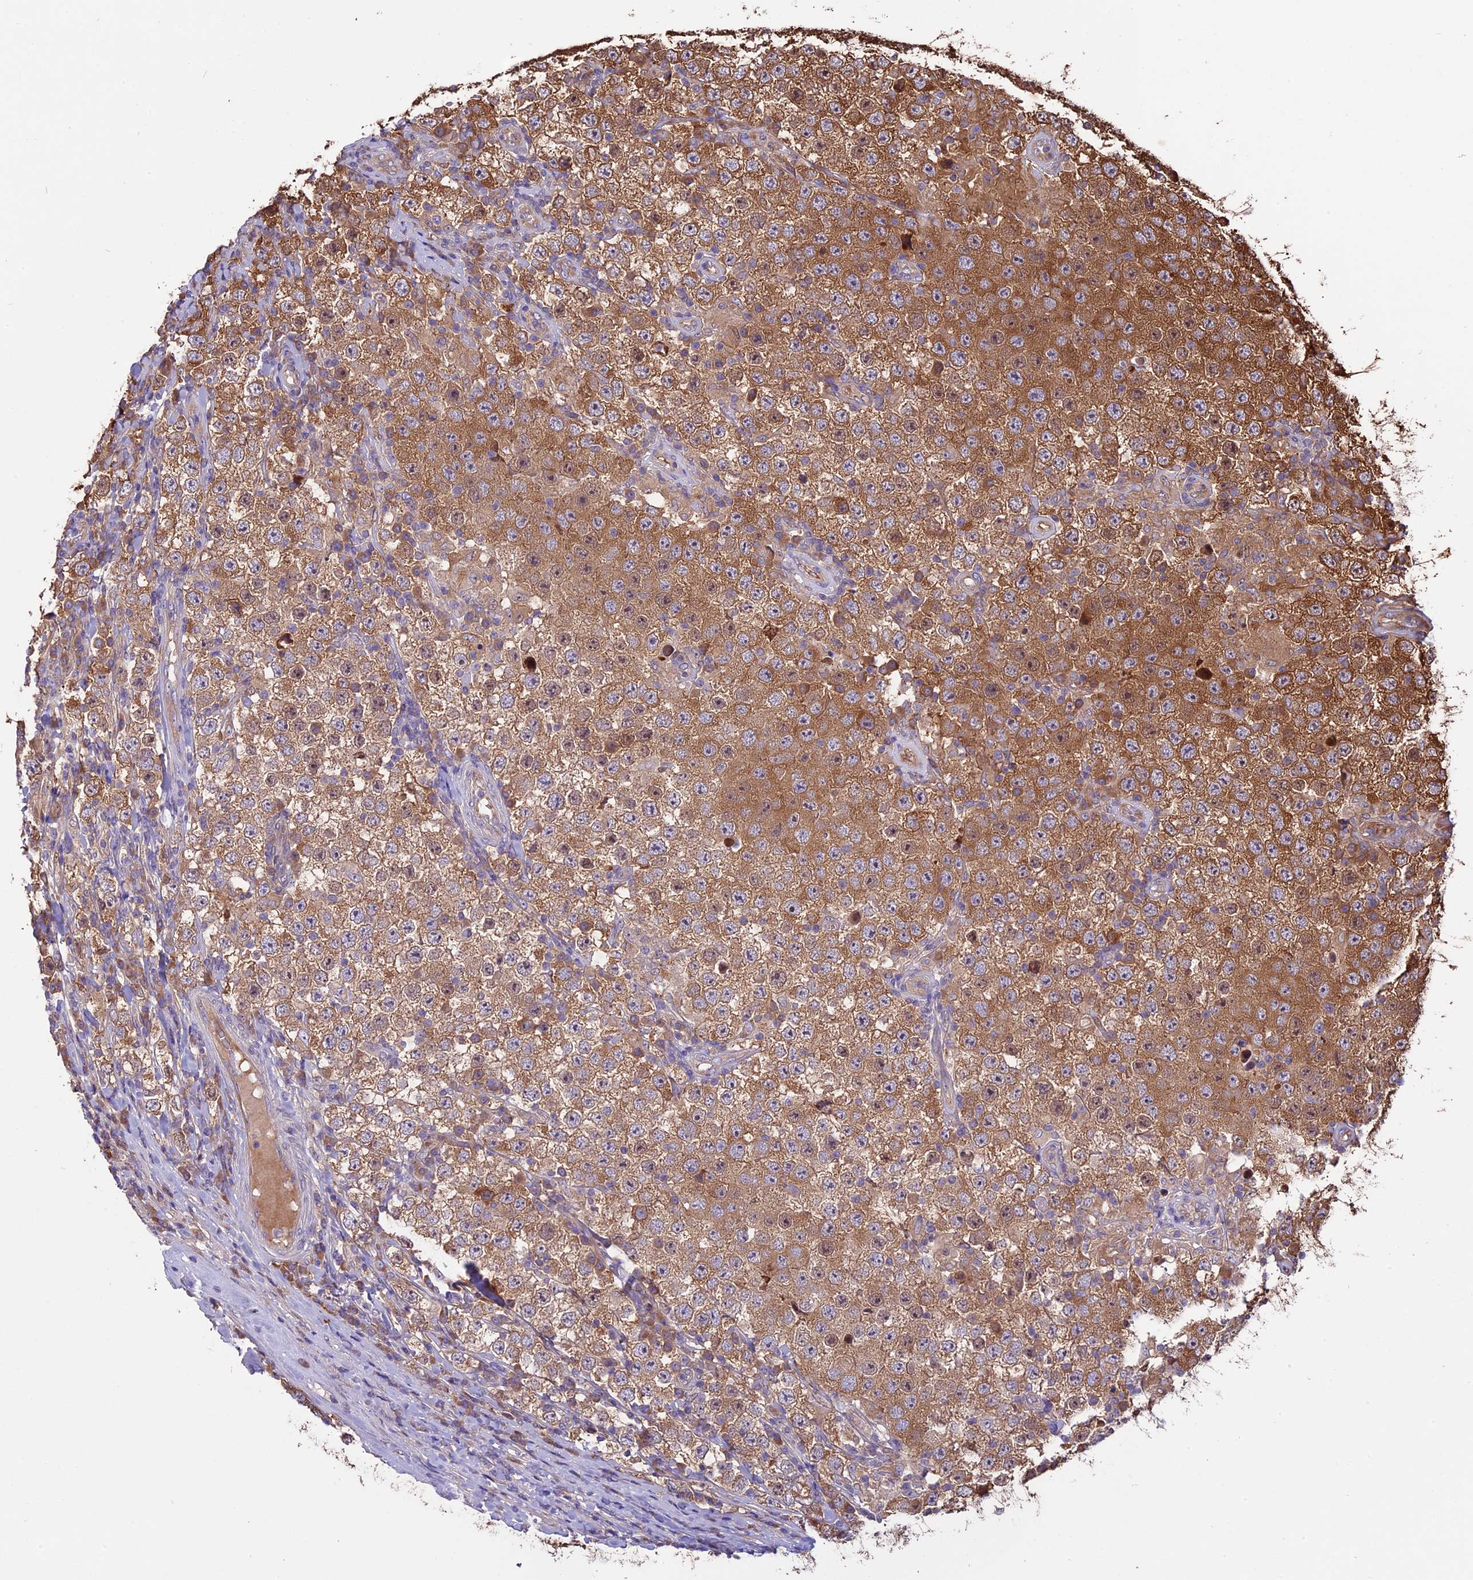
{"staining": {"intensity": "moderate", "quantity": ">75%", "location": "cytoplasmic/membranous"}, "tissue": "testis cancer", "cell_type": "Tumor cells", "image_type": "cancer", "snomed": [{"axis": "morphology", "description": "Normal tissue, NOS"}, {"axis": "morphology", "description": "Urothelial carcinoma, High grade"}, {"axis": "morphology", "description": "Seminoma, NOS"}, {"axis": "morphology", "description": "Carcinoma, Embryonal, NOS"}, {"axis": "topography", "description": "Urinary bladder"}, {"axis": "topography", "description": "Testis"}], "caption": "Embryonal carcinoma (testis) tissue demonstrates moderate cytoplasmic/membranous positivity in about >75% of tumor cells", "gene": "VWA3A", "patient": {"sex": "male", "age": 41}}